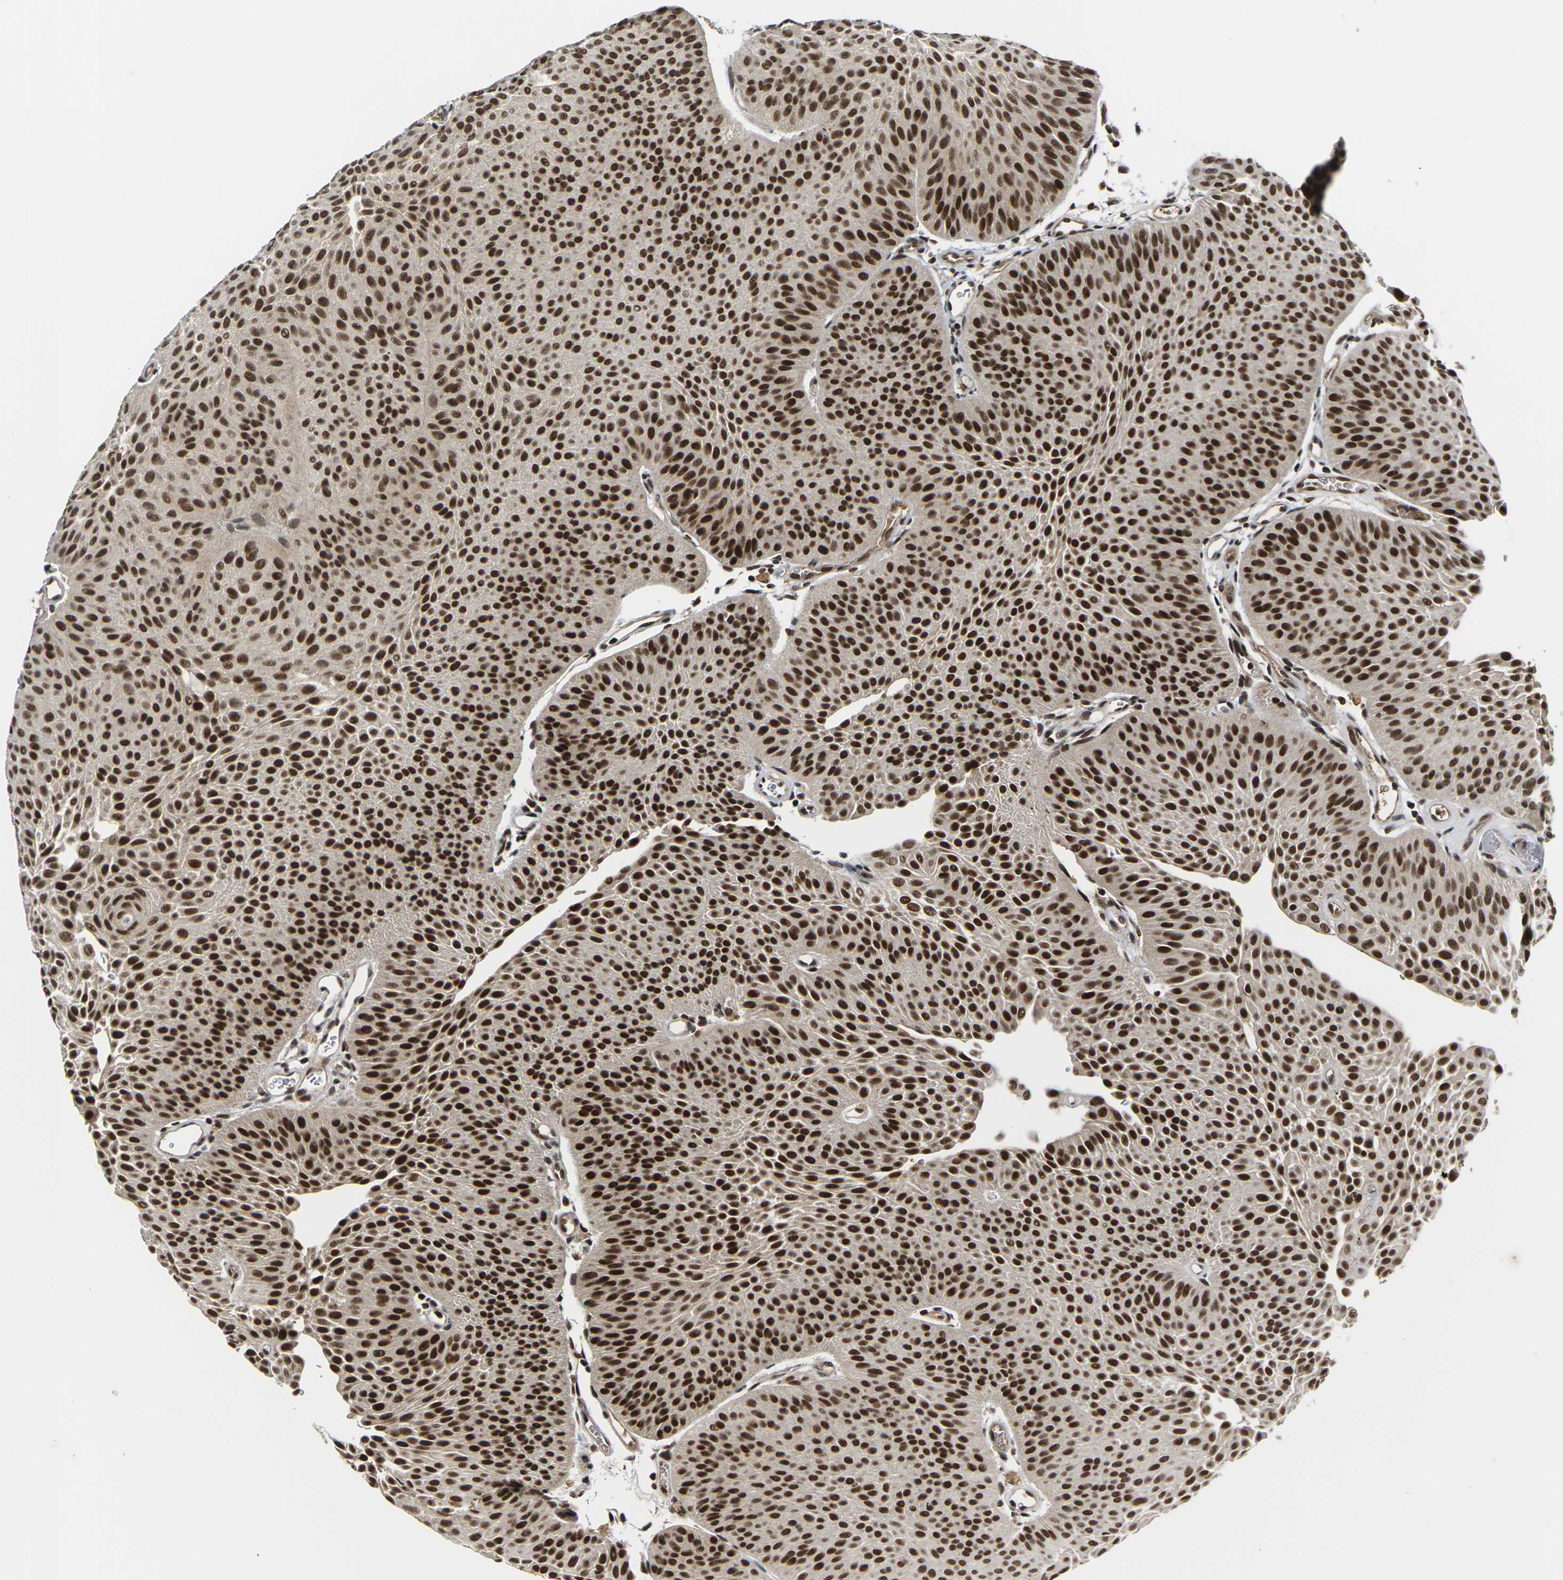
{"staining": {"intensity": "strong", "quantity": ">75%", "location": "cytoplasmic/membranous,nuclear"}, "tissue": "urothelial cancer", "cell_type": "Tumor cells", "image_type": "cancer", "snomed": [{"axis": "morphology", "description": "Urothelial carcinoma, Low grade"}, {"axis": "topography", "description": "Urinary bladder"}], "caption": "This is an image of immunohistochemistry staining of low-grade urothelial carcinoma, which shows strong expression in the cytoplasmic/membranous and nuclear of tumor cells.", "gene": "NELFA", "patient": {"sex": "female", "age": 60}}